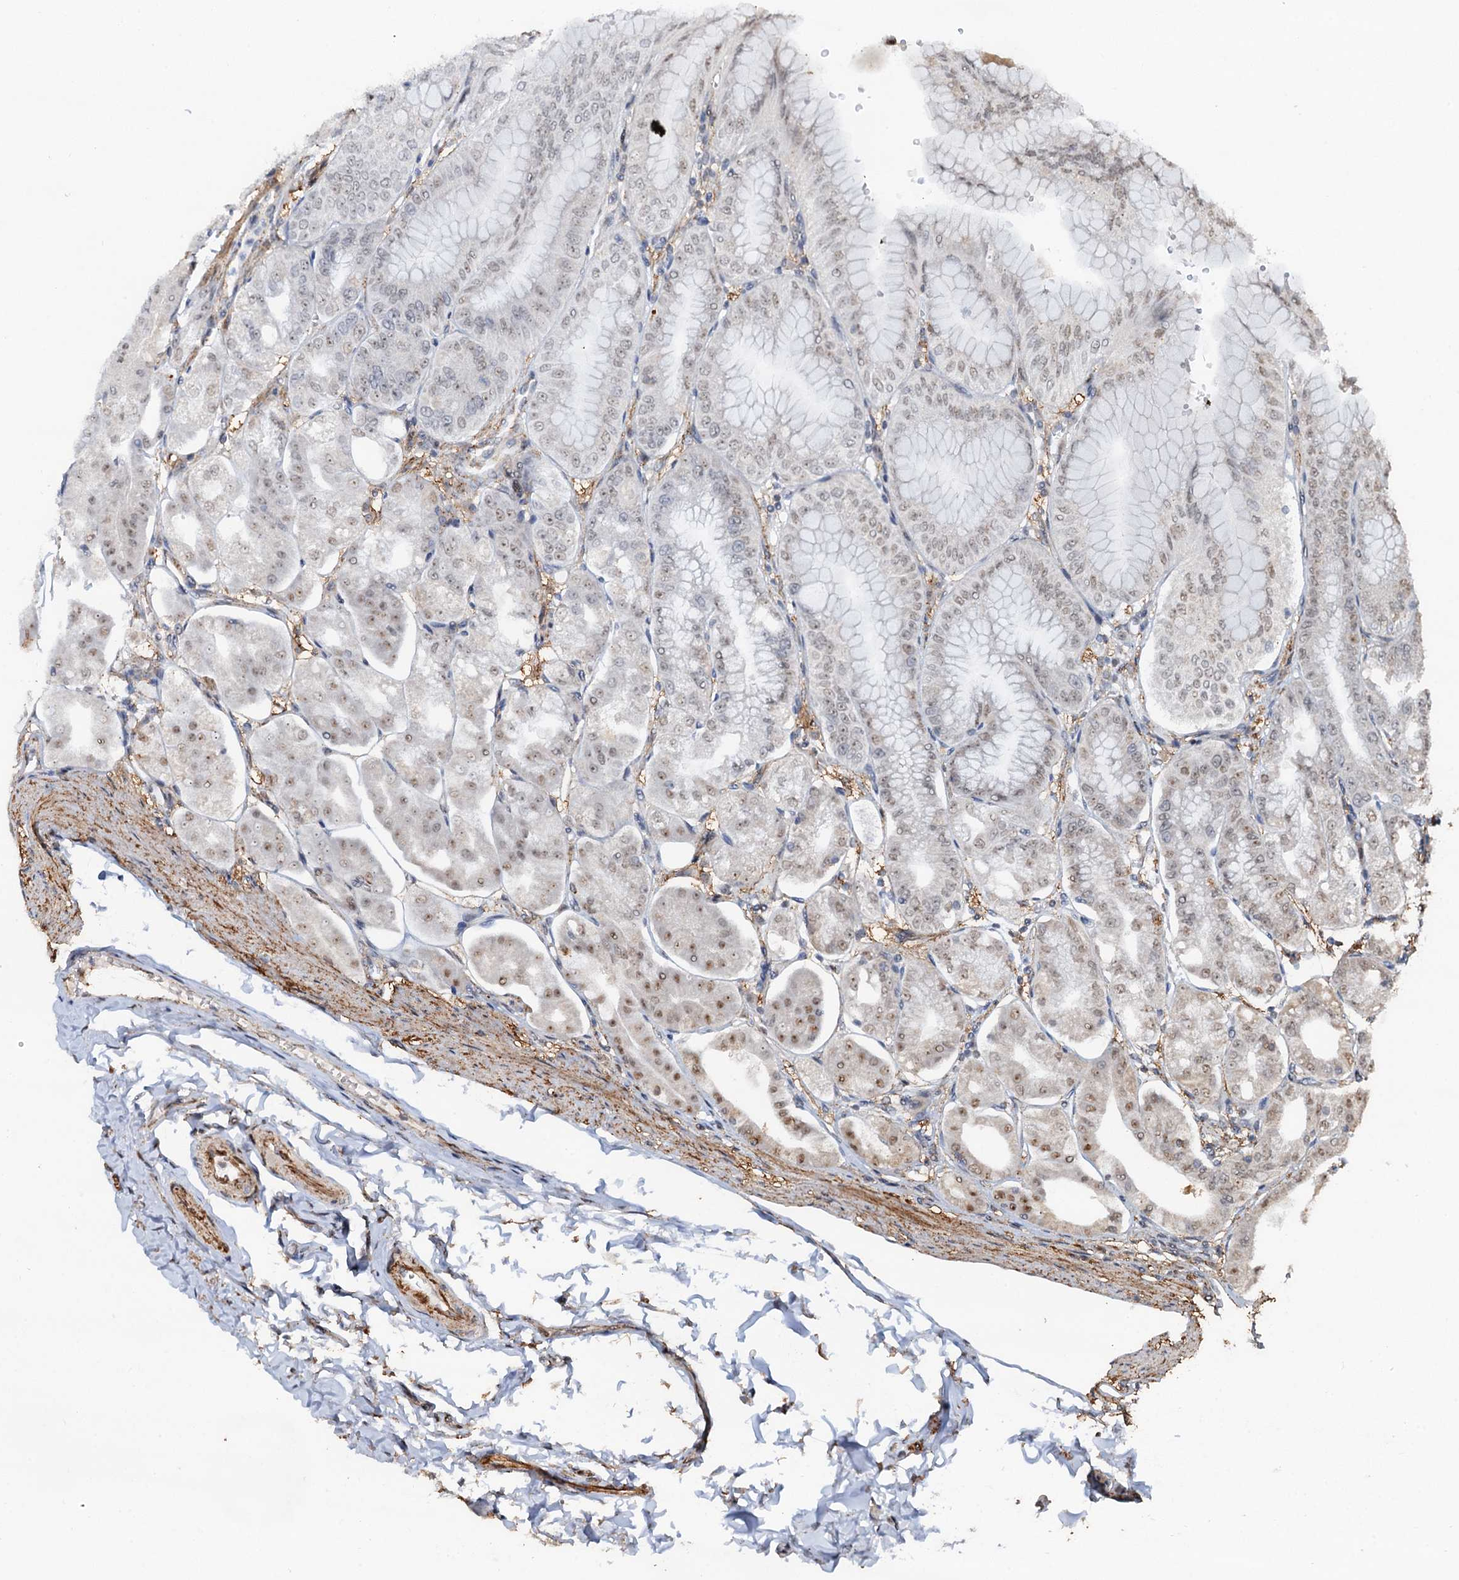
{"staining": {"intensity": "weak", "quantity": "25%-75%", "location": "cytoplasmic/membranous,nuclear"}, "tissue": "stomach", "cell_type": "Glandular cells", "image_type": "normal", "snomed": [{"axis": "morphology", "description": "Normal tissue, NOS"}, {"axis": "topography", "description": "Stomach, lower"}], "caption": "Immunohistochemical staining of normal stomach reveals 25%-75% levels of weak cytoplasmic/membranous,nuclear protein staining in approximately 25%-75% of glandular cells.", "gene": "TMA16", "patient": {"sex": "male", "age": 71}}